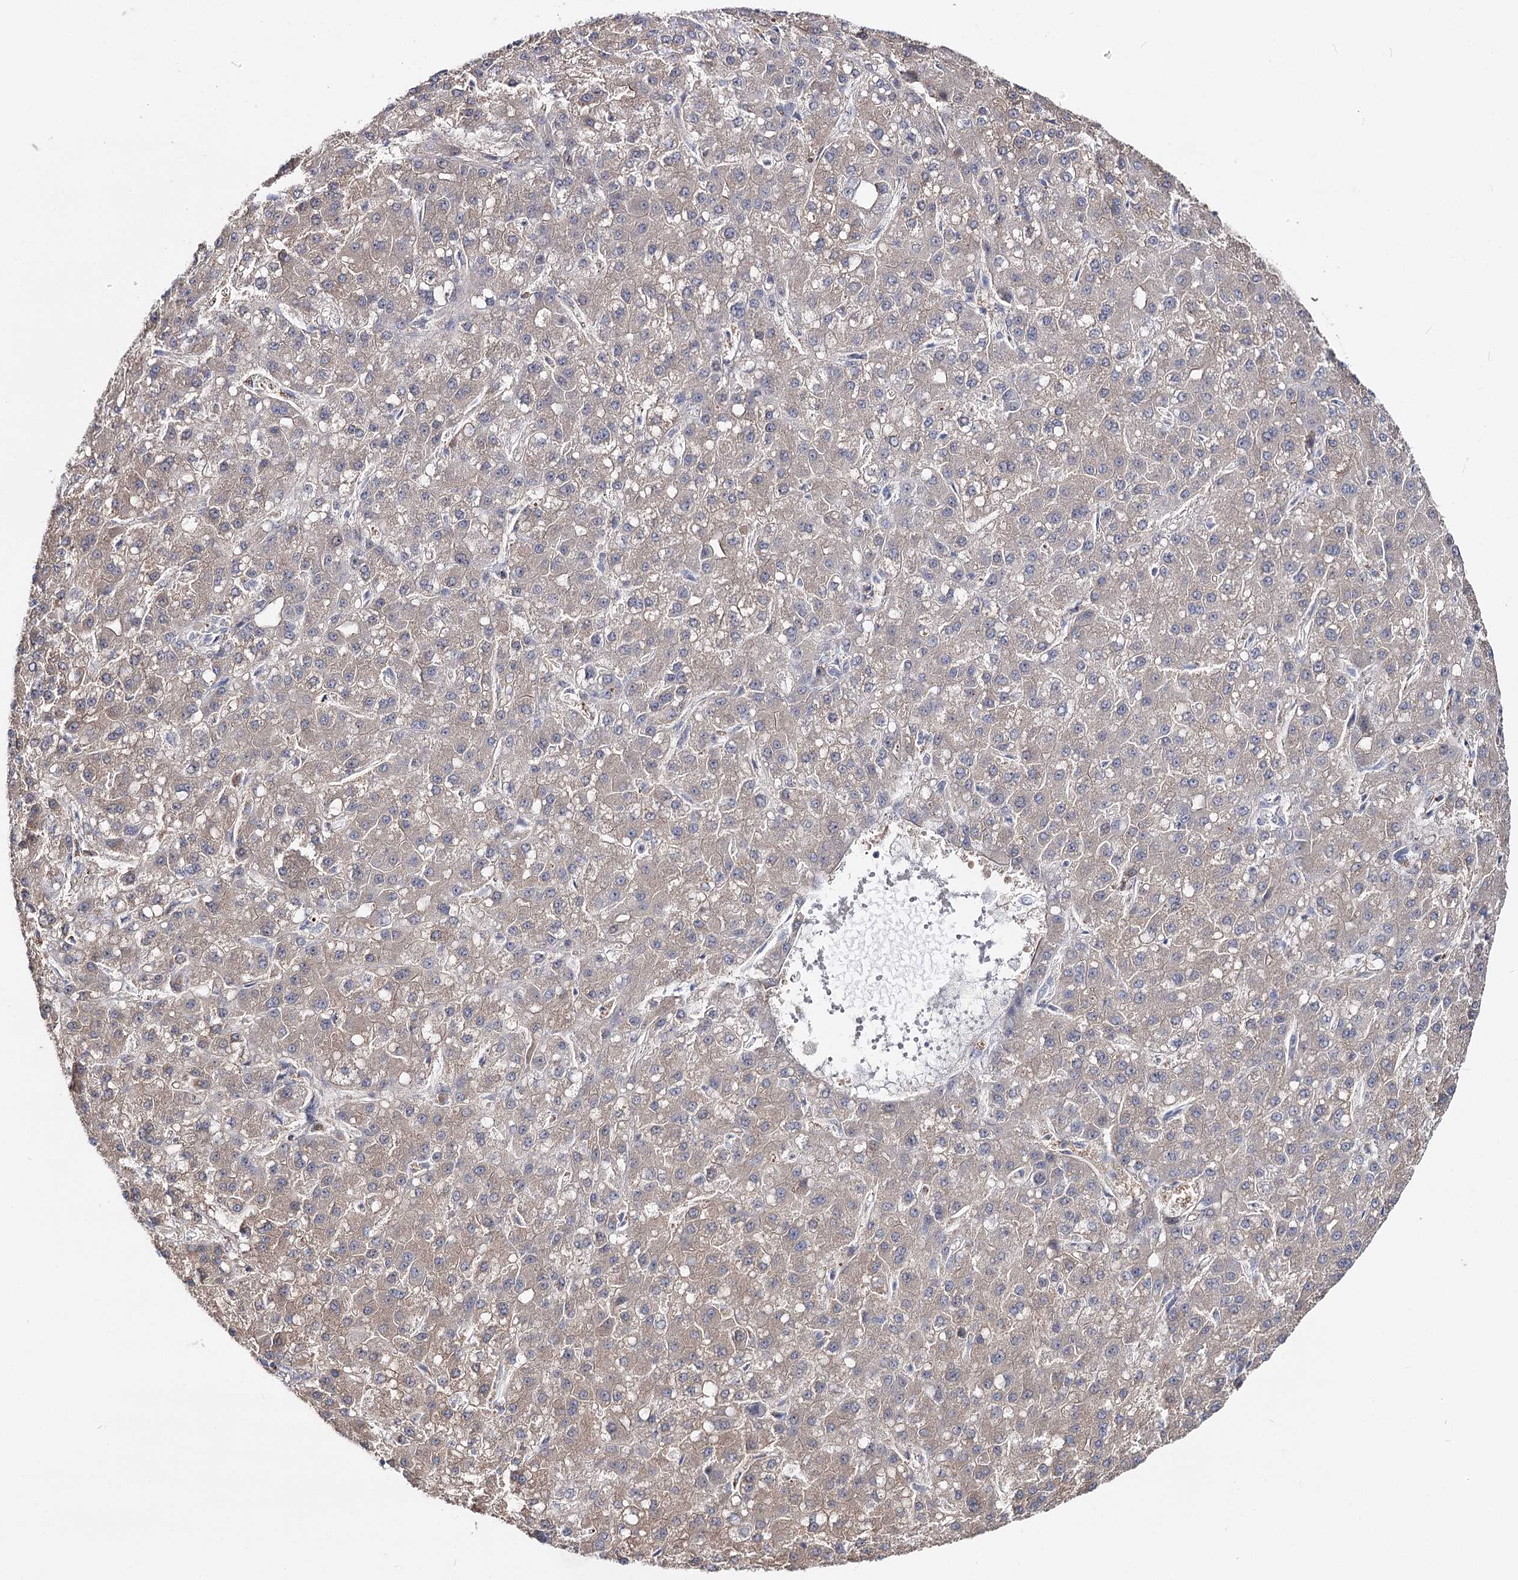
{"staining": {"intensity": "negative", "quantity": "none", "location": "none"}, "tissue": "liver cancer", "cell_type": "Tumor cells", "image_type": "cancer", "snomed": [{"axis": "morphology", "description": "Carcinoma, Hepatocellular, NOS"}, {"axis": "topography", "description": "Liver"}], "caption": "IHC of hepatocellular carcinoma (liver) displays no staining in tumor cells.", "gene": "AGXT2", "patient": {"sex": "male", "age": 67}}